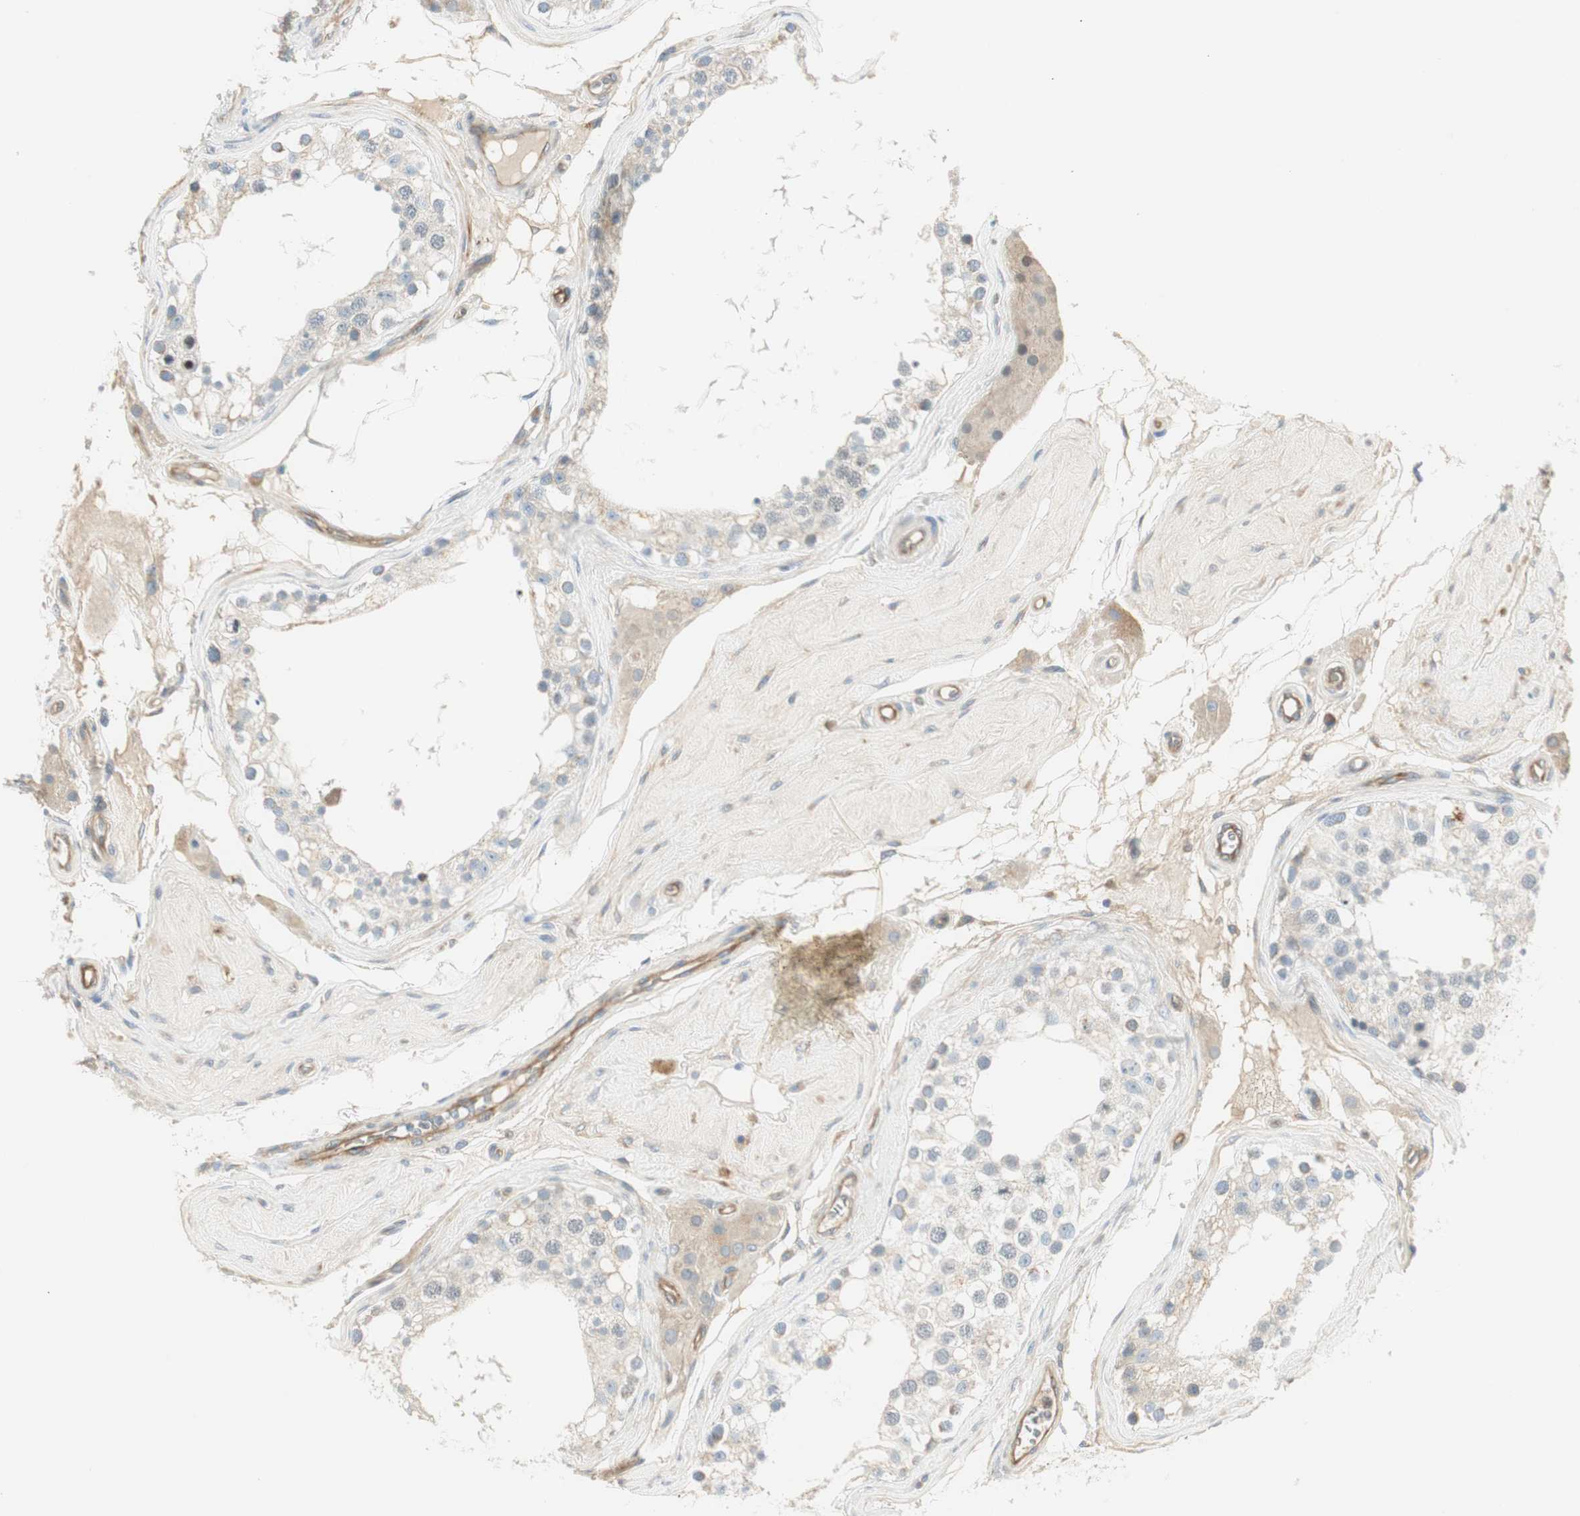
{"staining": {"intensity": "weak", "quantity": "<25%", "location": "cytoplasmic/membranous"}, "tissue": "testis", "cell_type": "Cells in seminiferous ducts", "image_type": "normal", "snomed": [{"axis": "morphology", "description": "Normal tissue, NOS"}, {"axis": "topography", "description": "Testis"}], "caption": "This photomicrograph is of unremarkable testis stained with IHC to label a protein in brown with the nuclei are counter-stained blue. There is no staining in cells in seminiferous ducts. The staining was performed using DAB (3,3'-diaminobenzidine) to visualize the protein expression in brown, while the nuclei were stained in blue with hematoxylin (Magnification: 20x).", "gene": "STON1", "patient": {"sex": "male", "age": 68}}